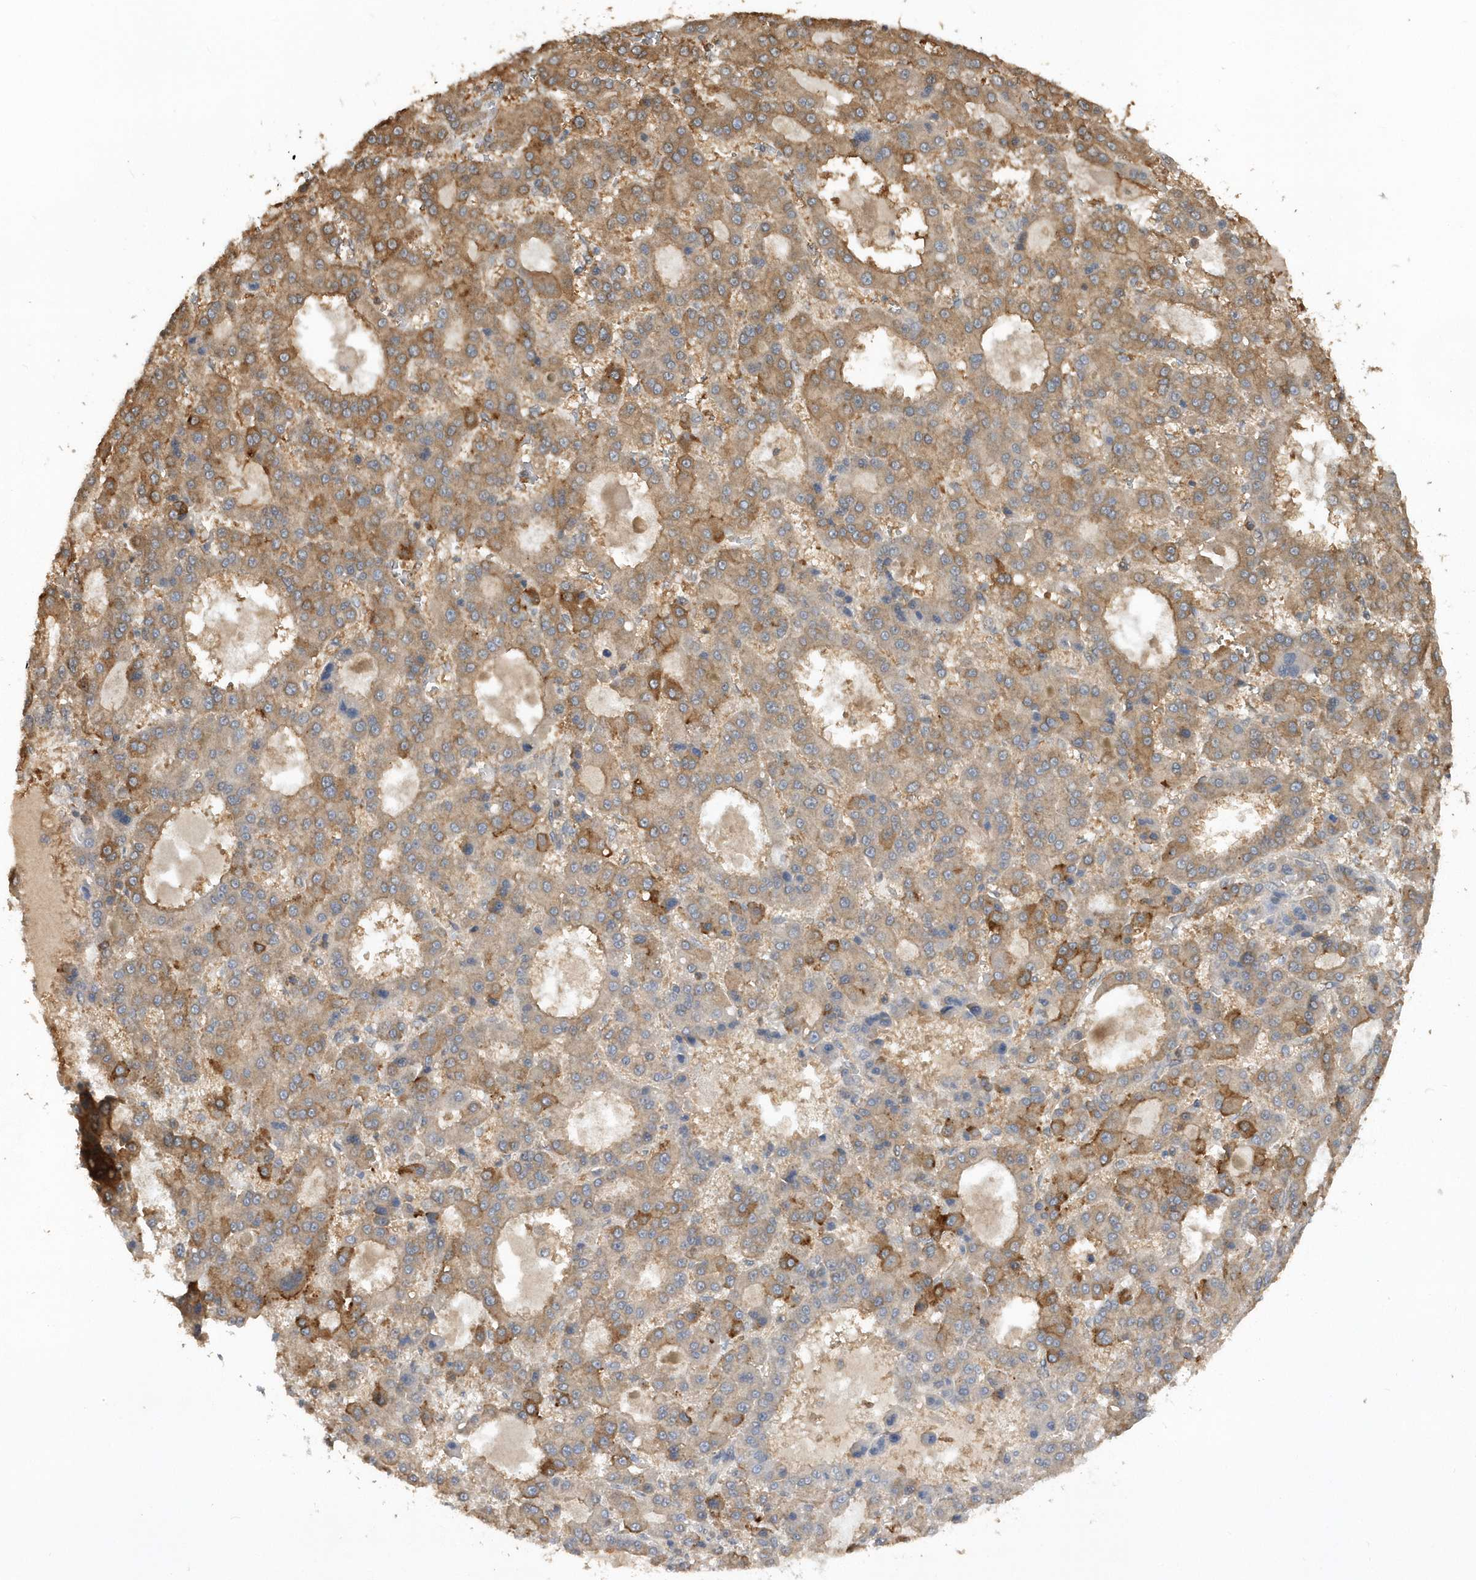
{"staining": {"intensity": "moderate", "quantity": "25%-75%", "location": "cytoplasmic/membranous"}, "tissue": "liver cancer", "cell_type": "Tumor cells", "image_type": "cancer", "snomed": [{"axis": "morphology", "description": "Carcinoma, Hepatocellular, NOS"}, {"axis": "topography", "description": "Liver"}], "caption": "Immunohistochemistry (IHC) micrograph of hepatocellular carcinoma (liver) stained for a protein (brown), which reveals medium levels of moderate cytoplasmic/membranous expression in approximately 25%-75% of tumor cells.", "gene": "RPE", "patient": {"sex": "male", "age": 70}}